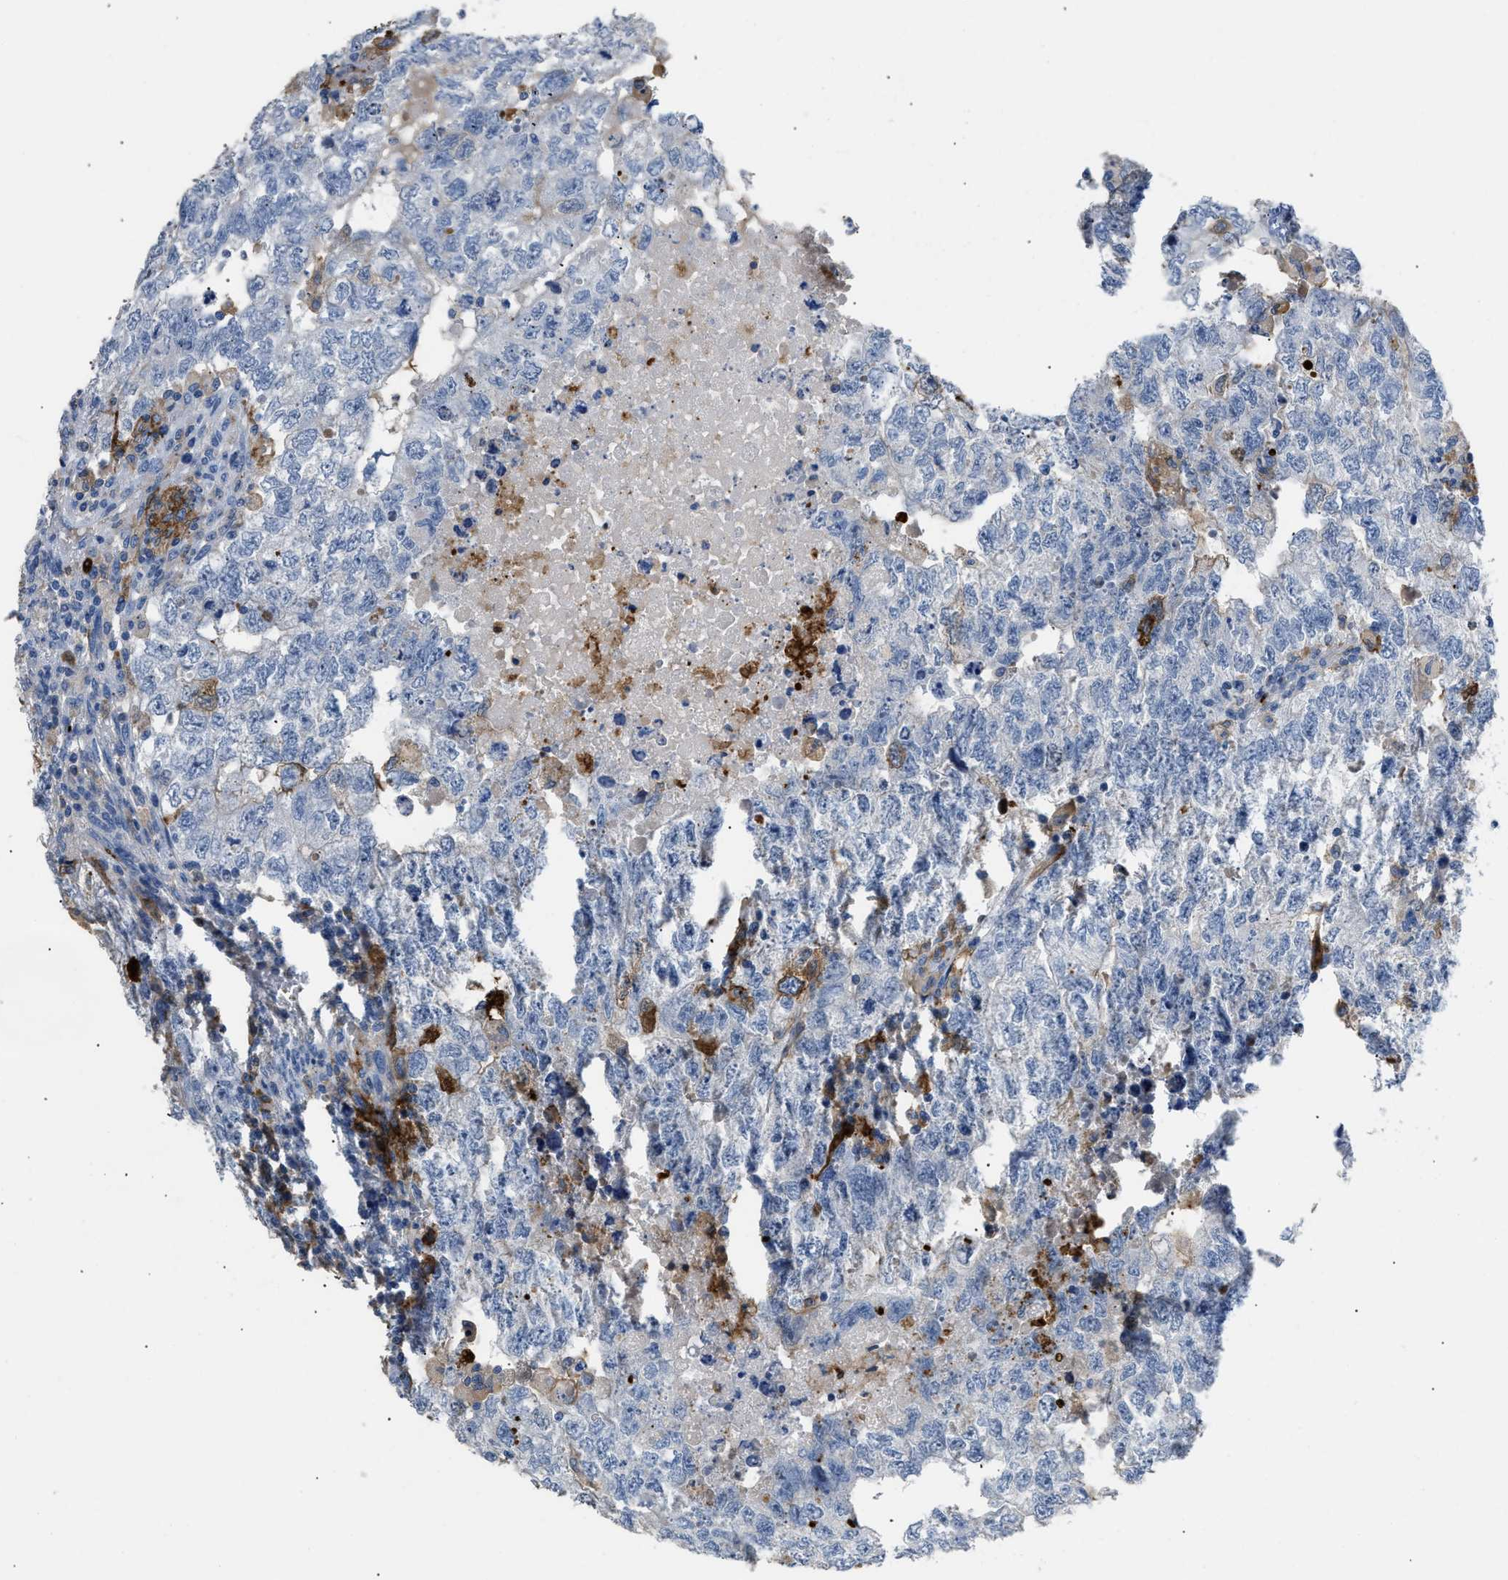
{"staining": {"intensity": "negative", "quantity": "none", "location": "none"}, "tissue": "testis cancer", "cell_type": "Tumor cells", "image_type": "cancer", "snomed": [{"axis": "morphology", "description": "Carcinoma, Embryonal, NOS"}, {"axis": "topography", "description": "Testis"}], "caption": "There is no significant positivity in tumor cells of testis embryonal carcinoma.", "gene": "FGF18", "patient": {"sex": "male", "age": 36}}